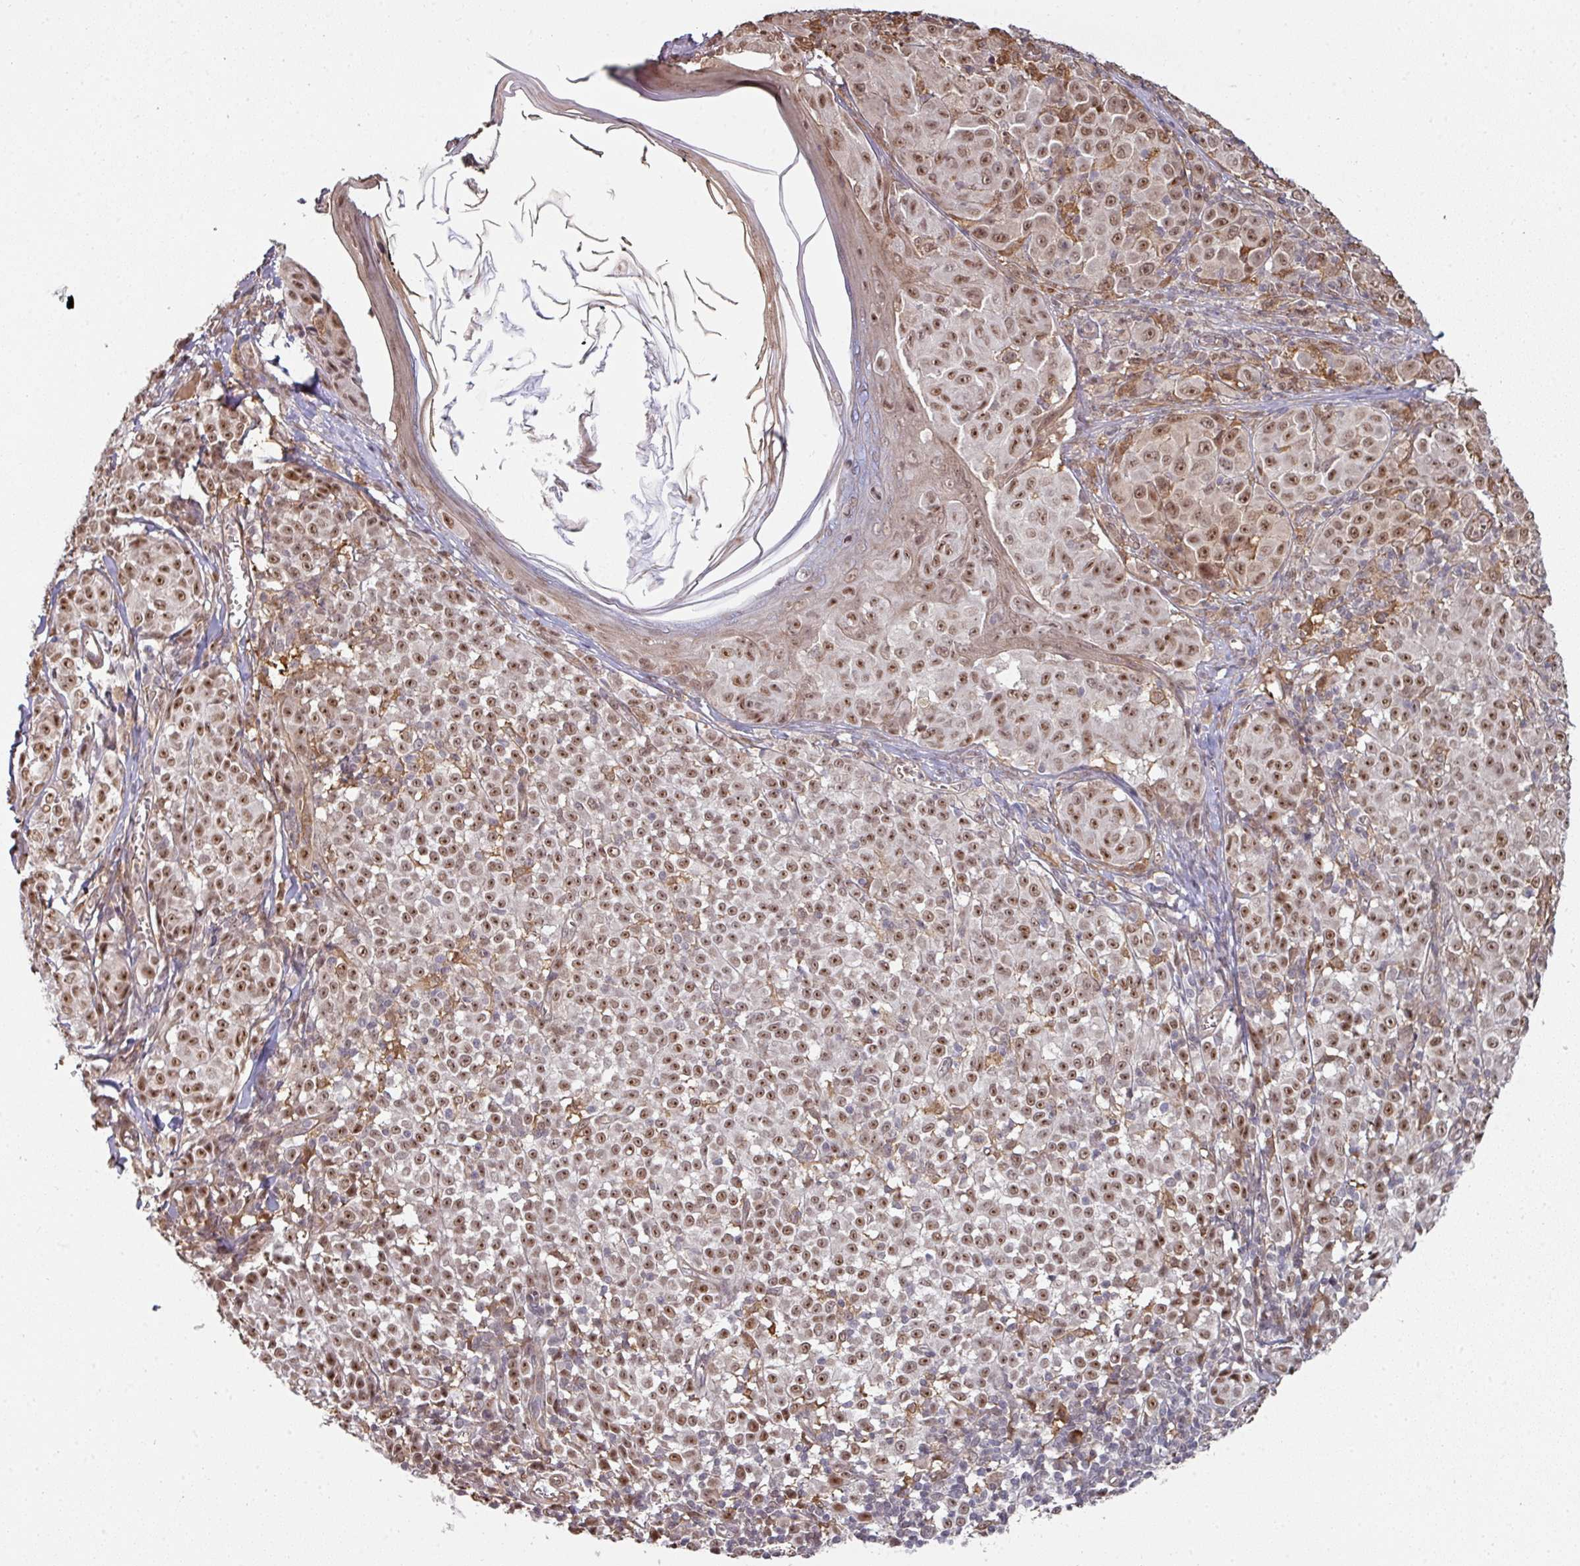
{"staining": {"intensity": "moderate", "quantity": ">75%", "location": "nuclear"}, "tissue": "melanoma", "cell_type": "Tumor cells", "image_type": "cancer", "snomed": [{"axis": "morphology", "description": "Malignant melanoma, NOS"}, {"axis": "topography", "description": "Skin"}], "caption": "Moderate nuclear staining for a protein is appreciated in approximately >75% of tumor cells of melanoma using immunohistochemistry (IHC).", "gene": "GTF2H3", "patient": {"sex": "female", "age": 43}}